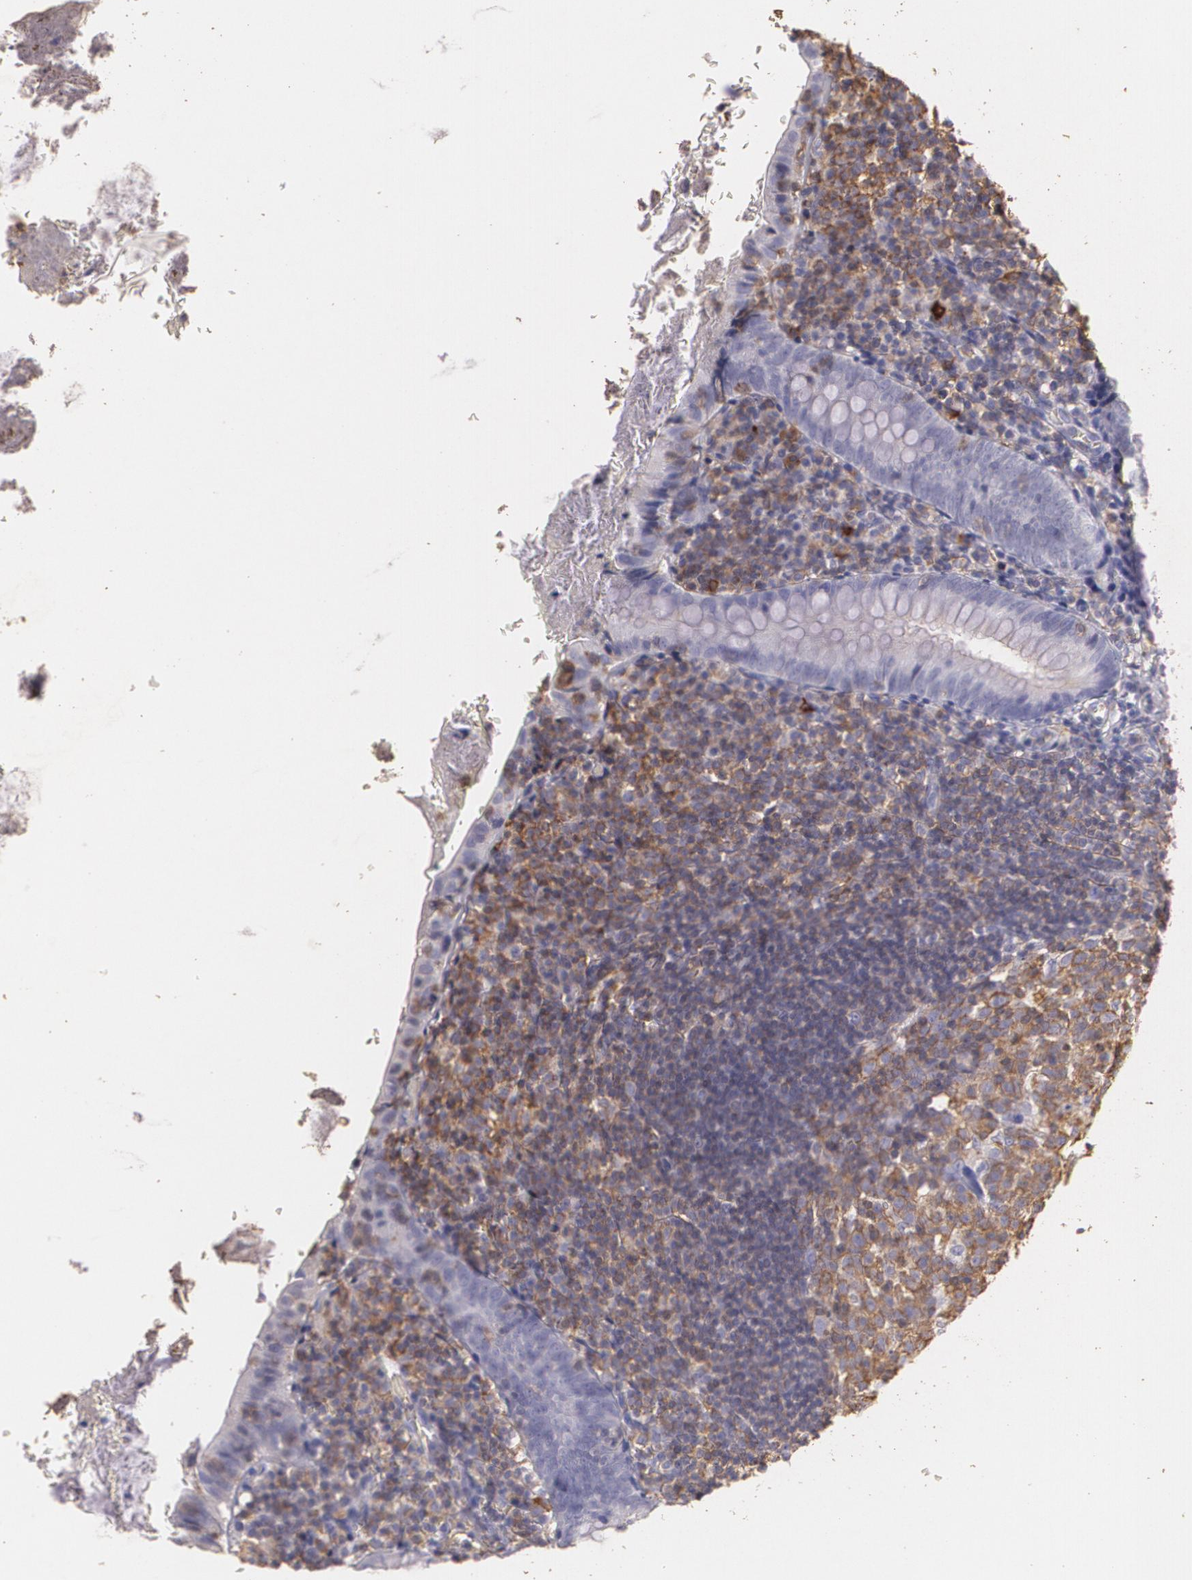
{"staining": {"intensity": "negative", "quantity": "none", "location": "none"}, "tissue": "appendix", "cell_type": "Glandular cells", "image_type": "normal", "snomed": [{"axis": "morphology", "description": "Normal tissue, NOS"}, {"axis": "topography", "description": "Appendix"}], "caption": "DAB immunohistochemical staining of benign appendix exhibits no significant positivity in glandular cells.", "gene": "TGFBR1", "patient": {"sex": "female", "age": 10}}